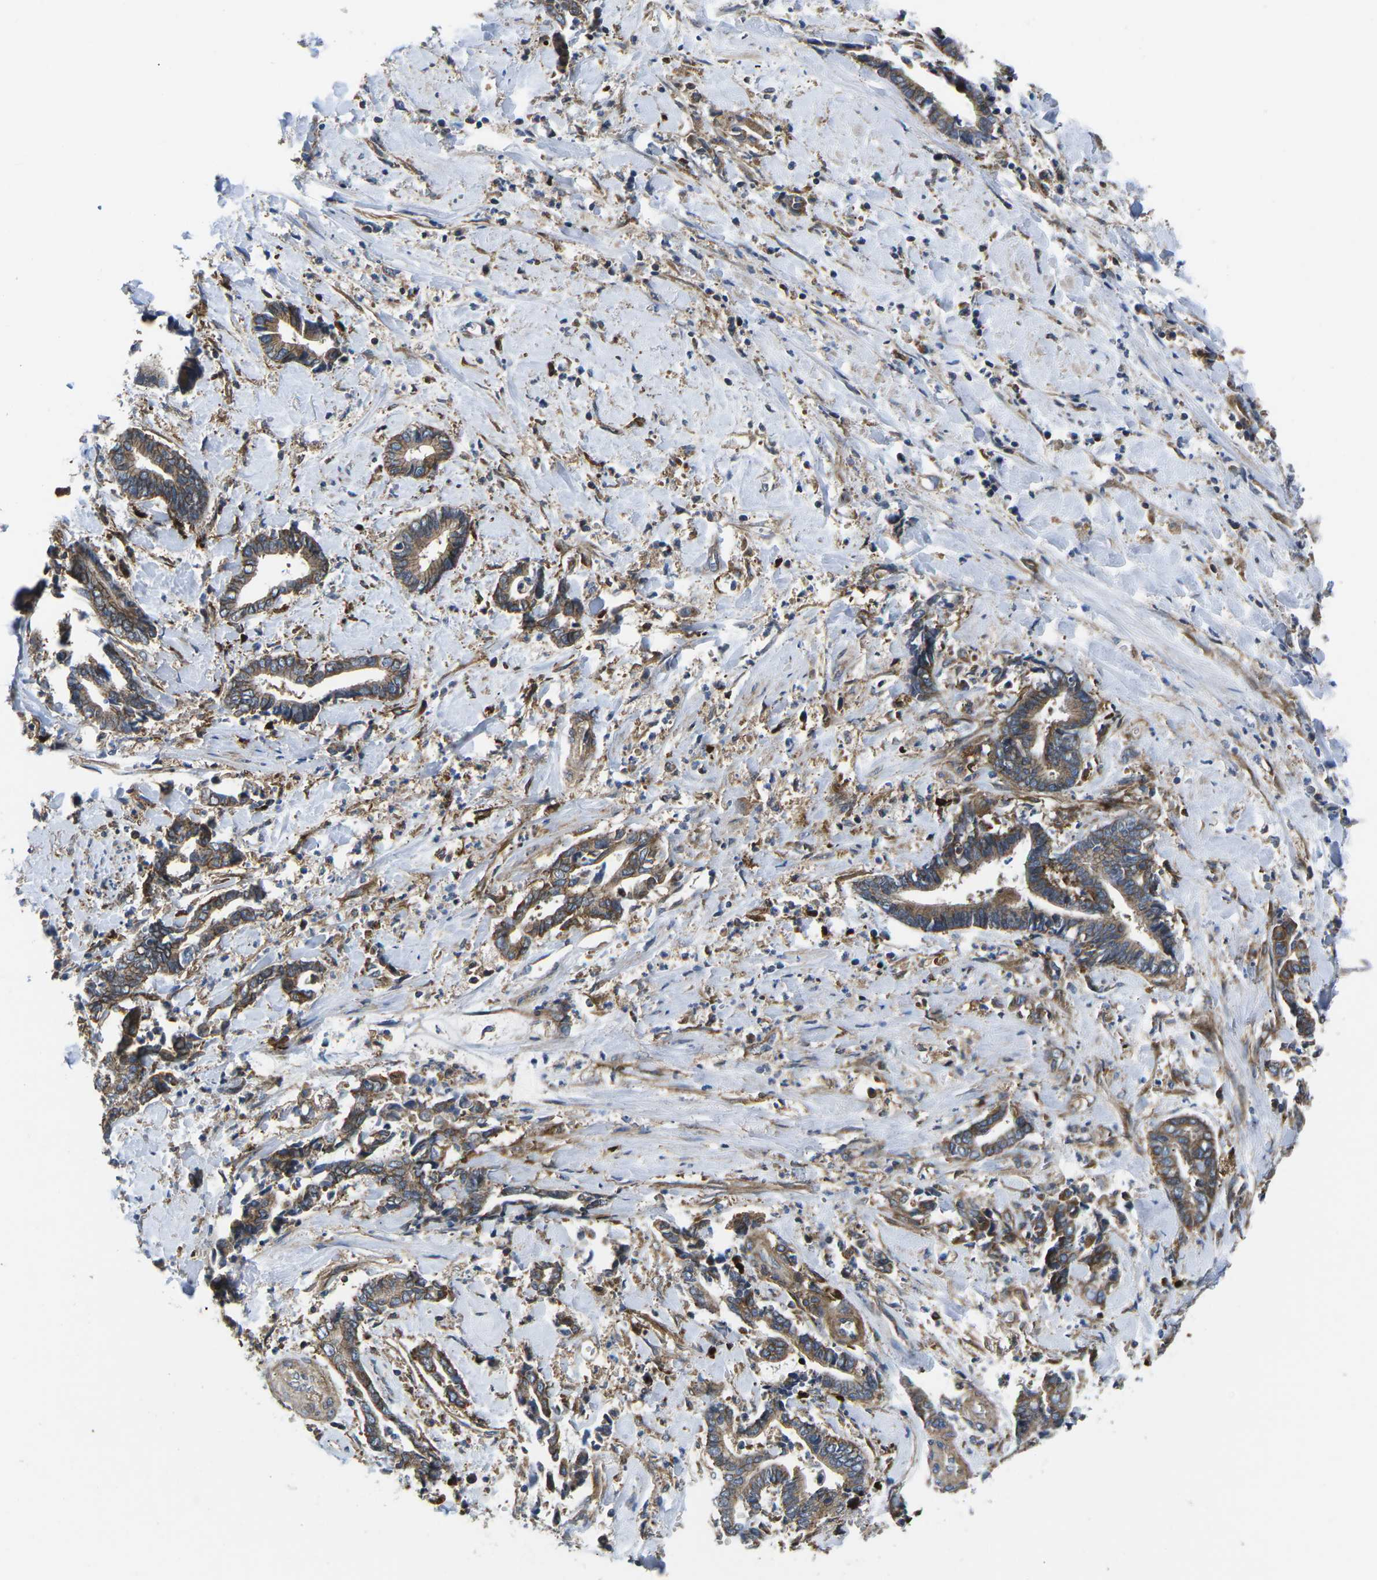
{"staining": {"intensity": "moderate", "quantity": ">75%", "location": "cytoplasmic/membranous"}, "tissue": "cervical cancer", "cell_type": "Tumor cells", "image_type": "cancer", "snomed": [{"axis": "morphology", "description": "Adenocarcinoma, NOS"}, {"axis": "topography", "description": "Cervix"}], "caption": "The image shows a brown stain indicating the presence of a protein in the cytoplasmic/membranous of tumor cells in cervical adenocarcinoma.", "gene": "DLG1", "patient": {"sex": "female", "age": 44}}